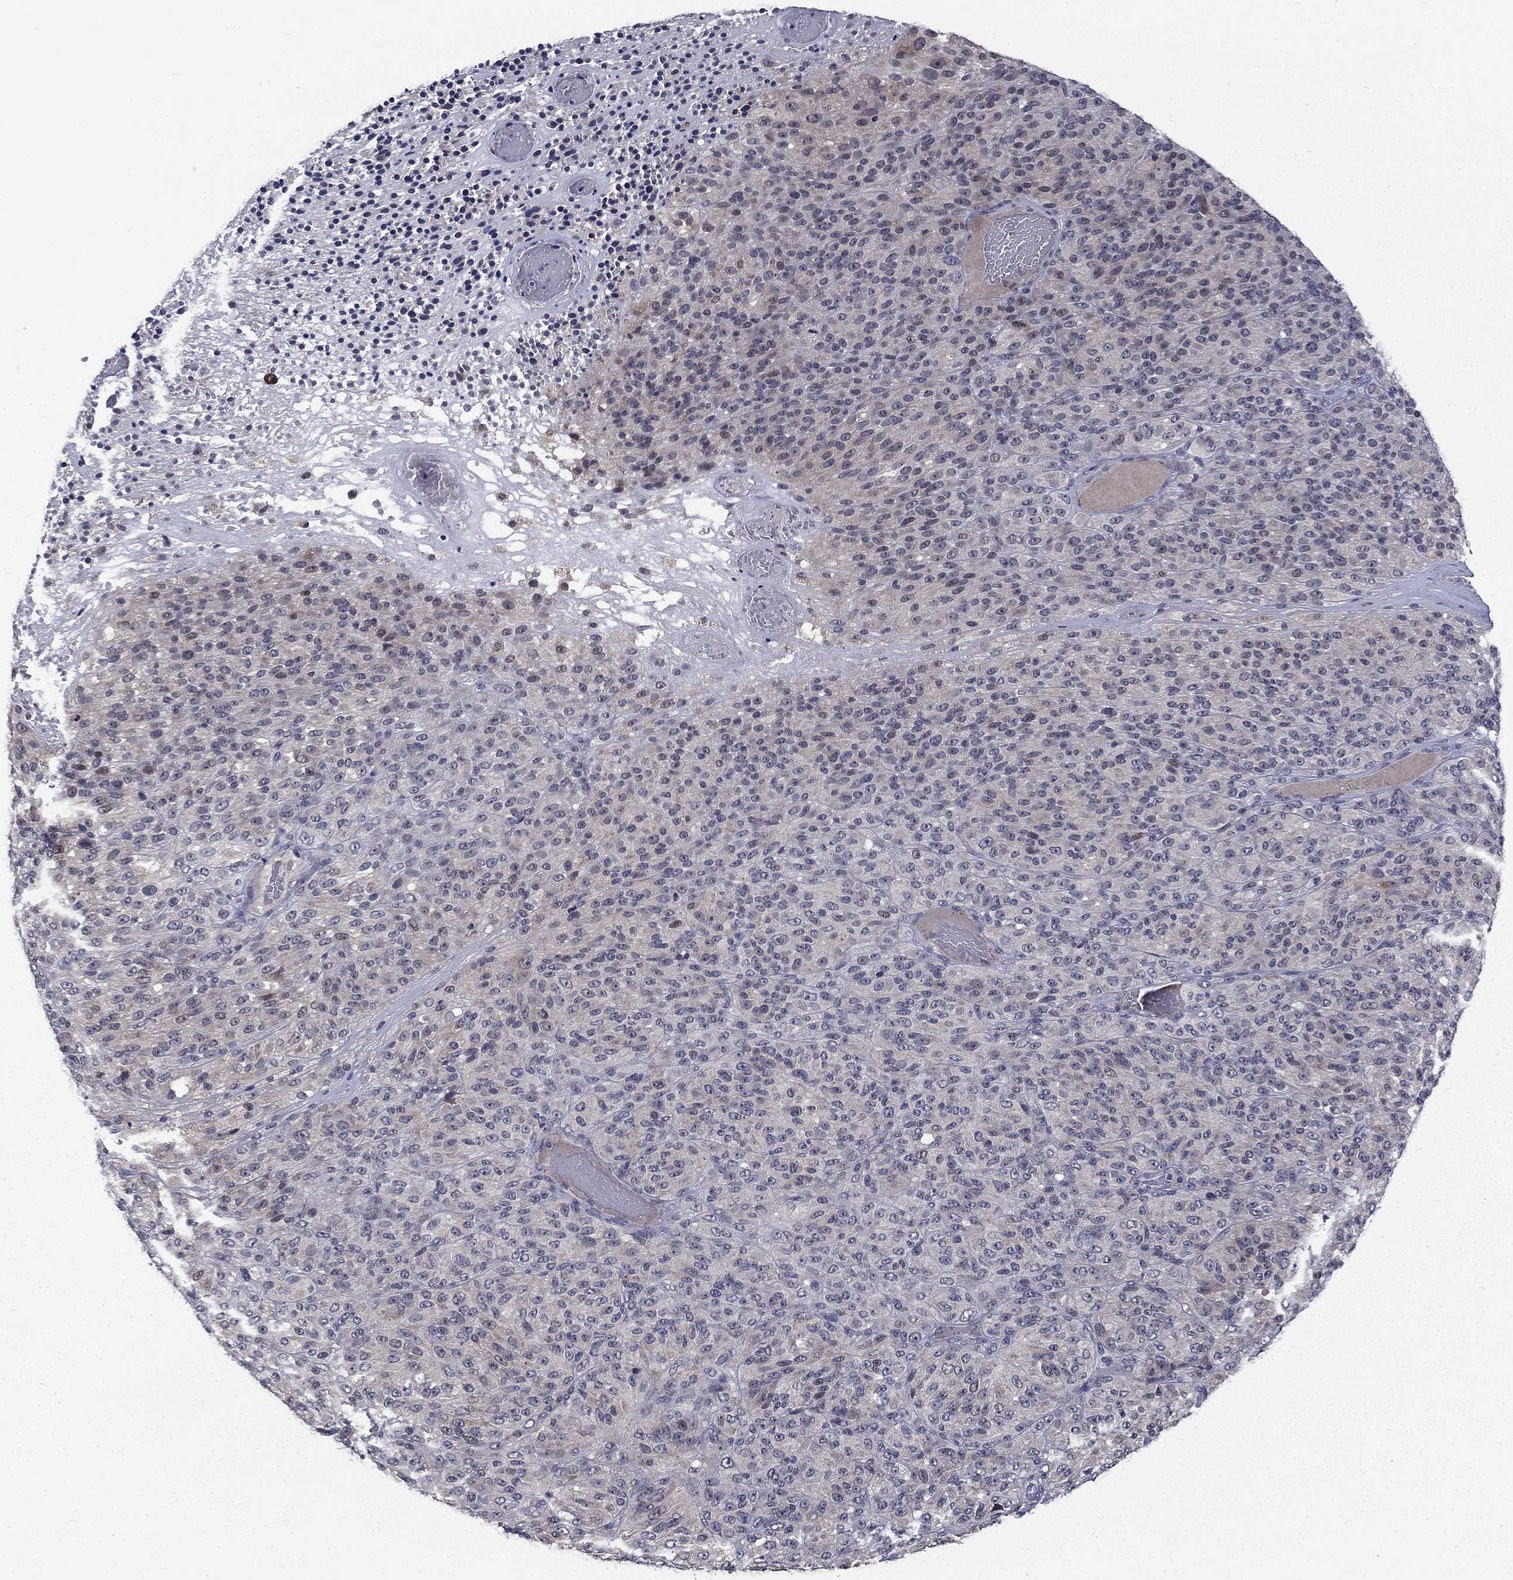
{"staining": {"intensity": "negative", "quantity": "none", "location": "none"}, "tissue": "melanoma", "cell_type": "Tumor cells", "image_type": "cancer", "snomed": [{"axis": "morphology", "description": "Malignant melanoma, Metastatic site"}, {"axis": "topography", "description": "Brain"}], "caption": "Tumor cells are negative for brown protein staining in melanoma.", "gene": "FAM3B", "patient": {"sex": "female", "age": 56}}